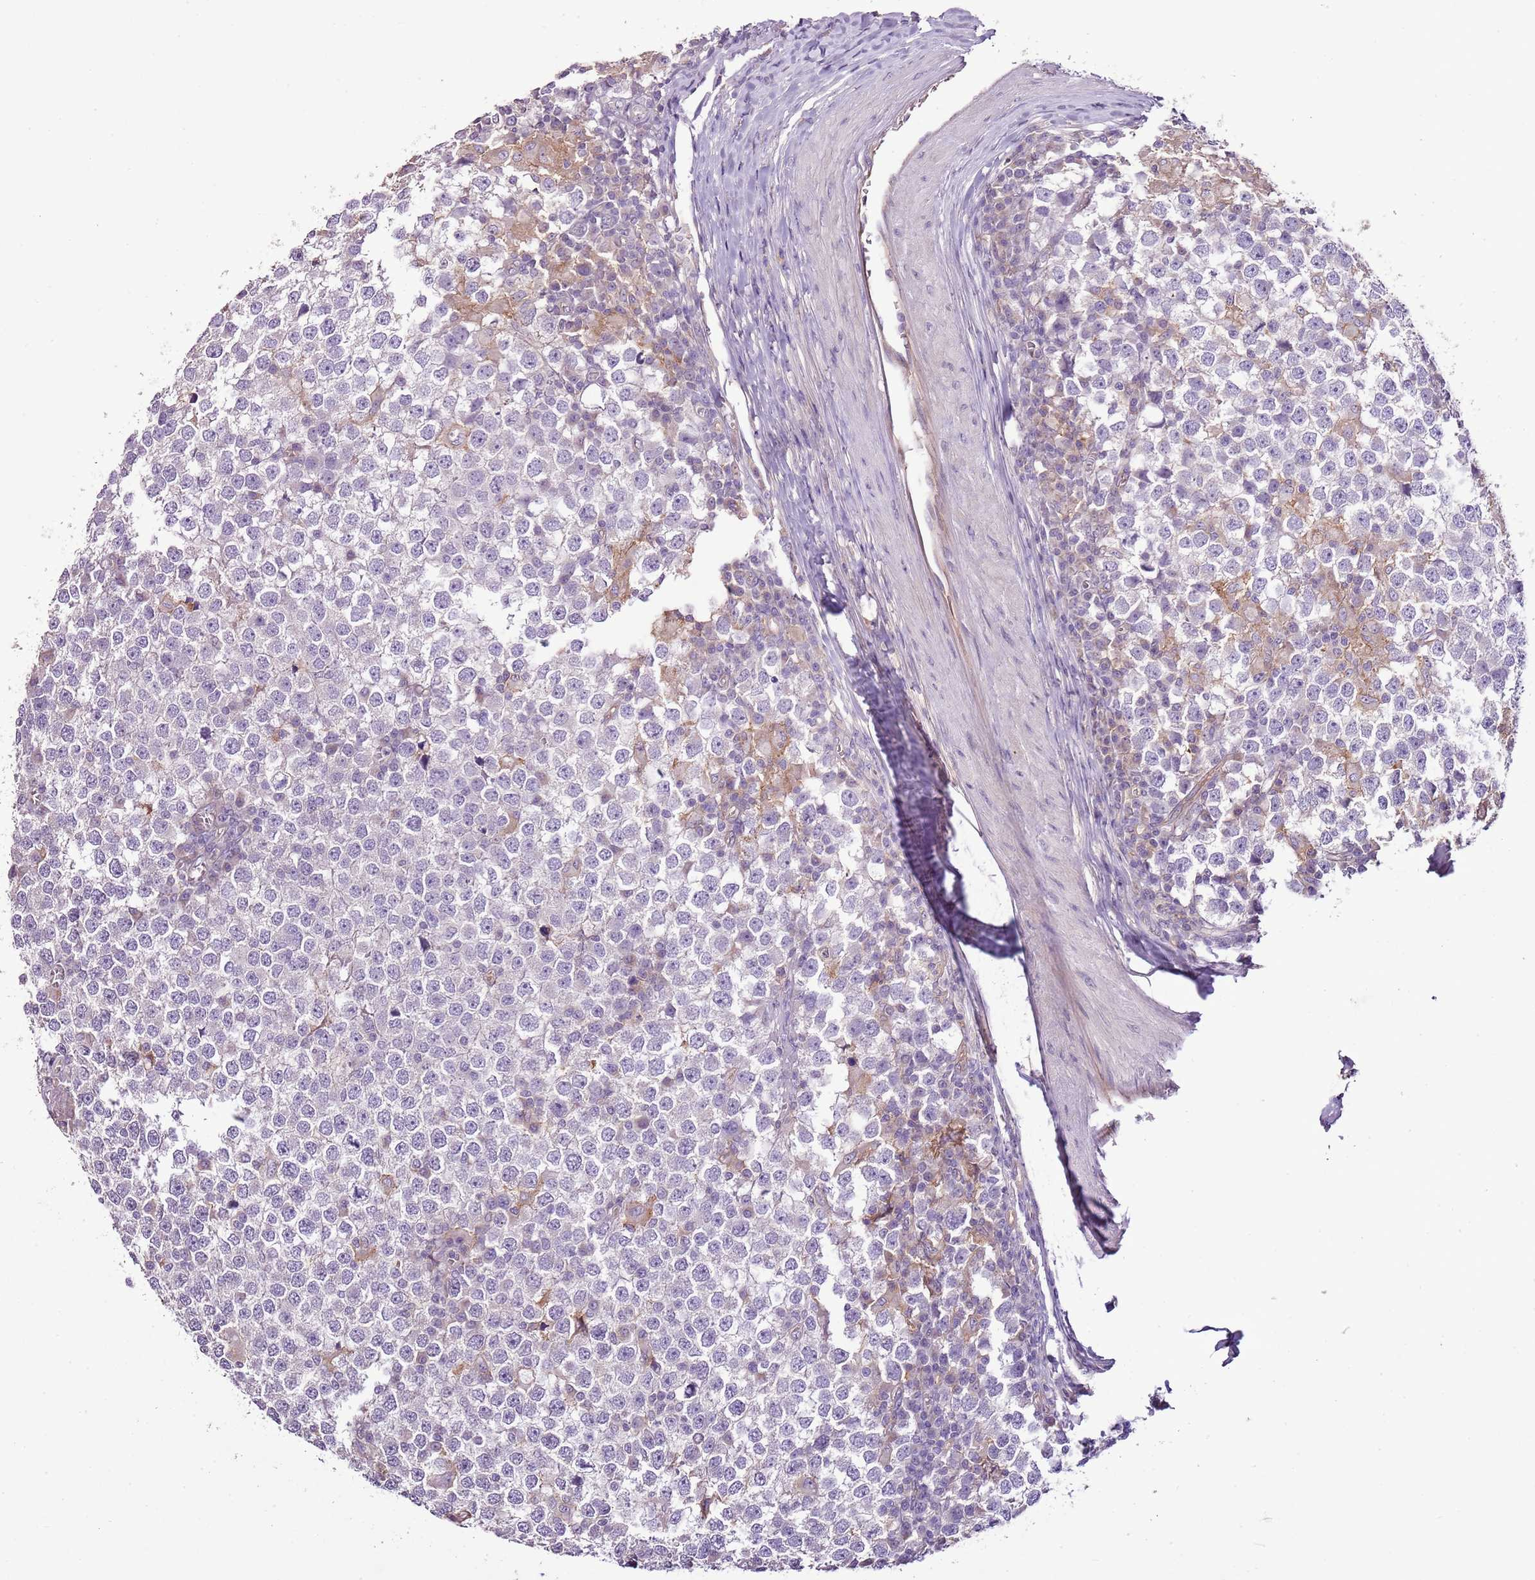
{"staining": {"intensity": "negative", "quantity": "none", "location": "none"}, "tissue": "testis cancer", "cell_type": "Tumor cells", "image_type": "cancer", "snomed": [{"axis": "morphology", "description": "Seminoma, NOS"}, {"axis": "topography", "description": "Testis"}], "caption": "Testis cancer stained for a protein using IHC exhibits no positivity tumor cells.", "gene": "CMKLR1", "patient": {"sex": "male", "age": 65}}